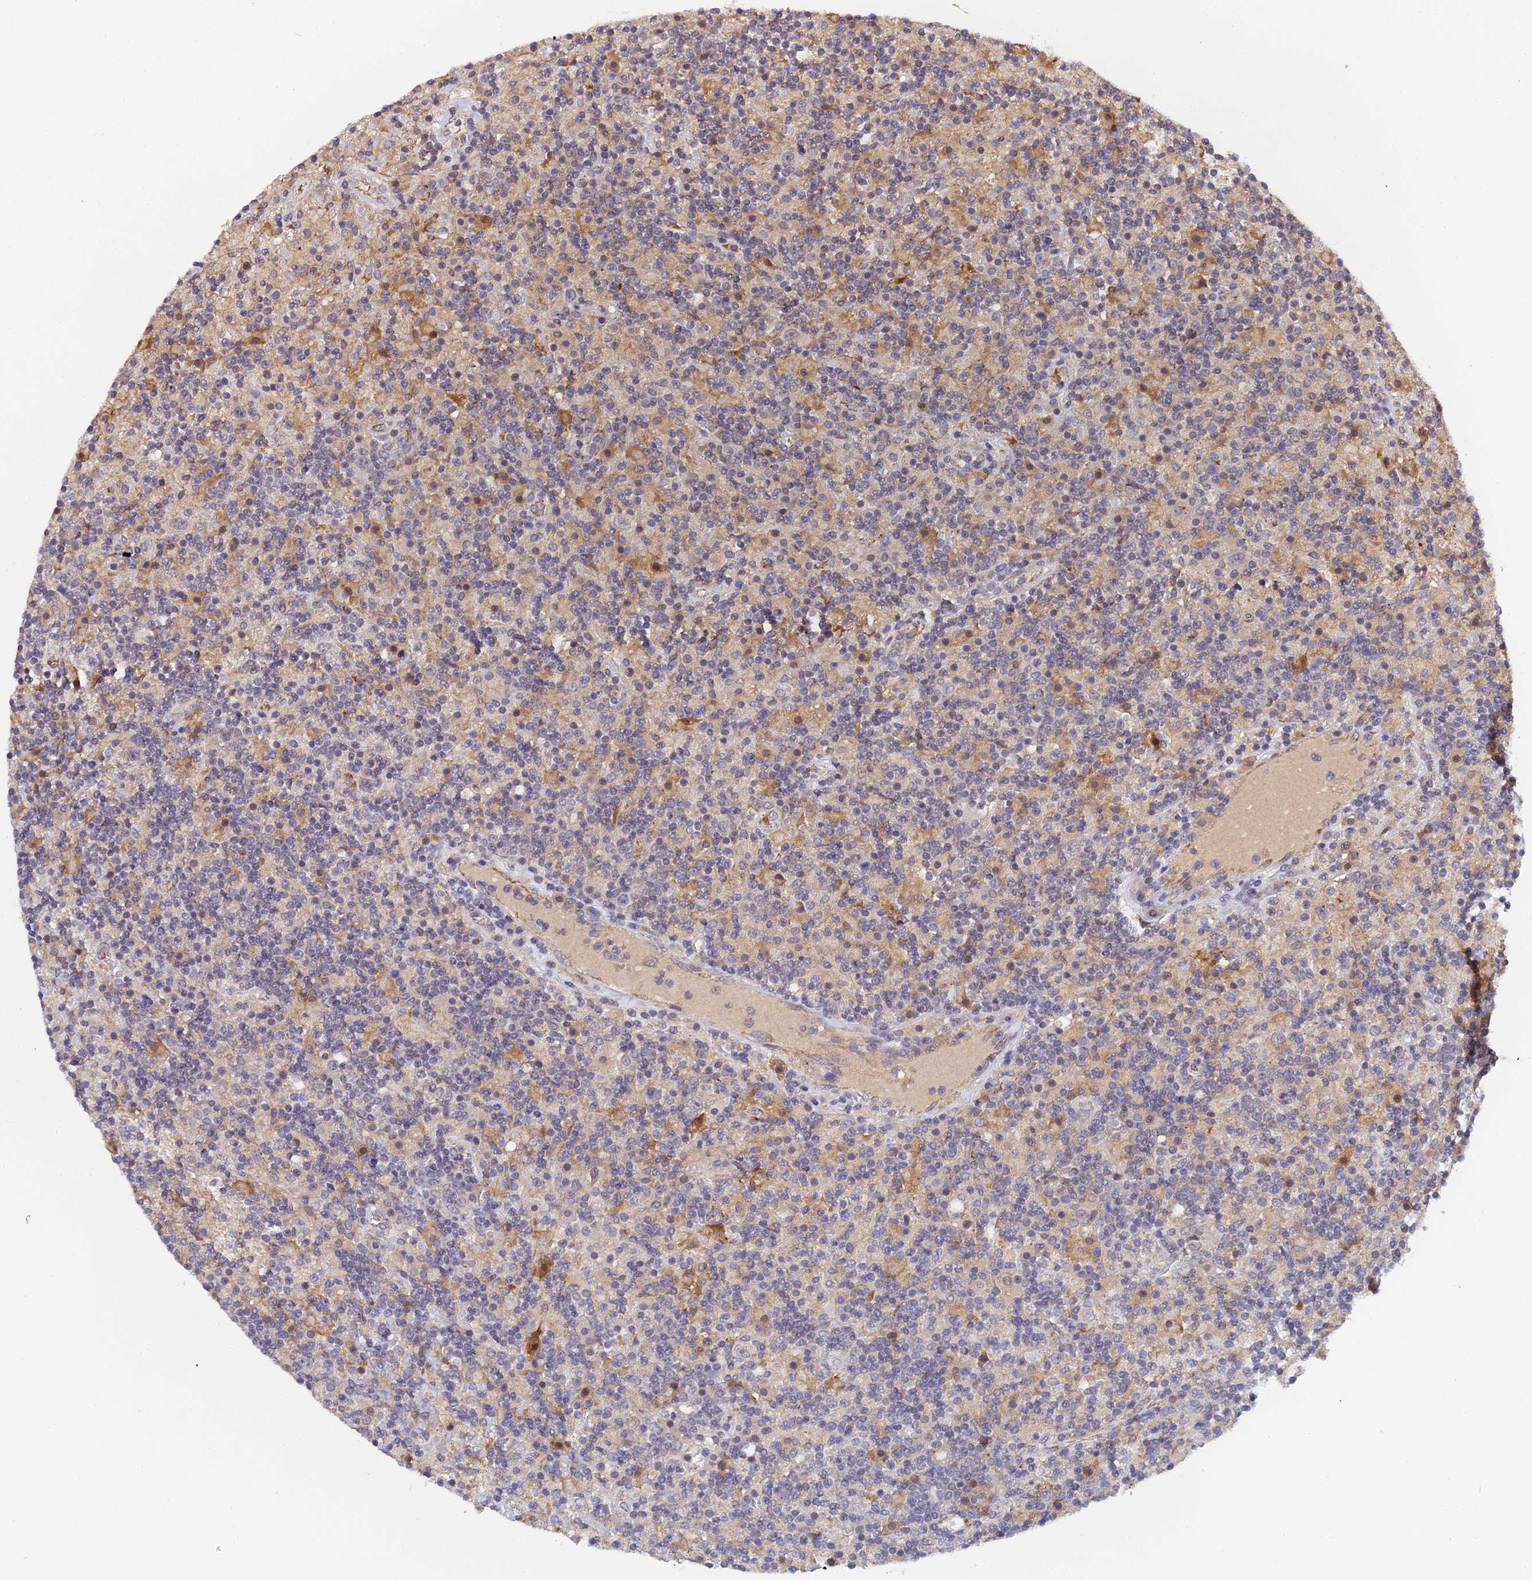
{"staining": {"intensity": "negative", "quantity": "none", "location": "none"}, "tissue": "lymphoma", "cell_type": "Tumor cells", "image_type": "cancer", "snomed": [{"axis": "morphology", "description": "Hodgkin's disease, NOS"}, {"axis": "topography", "description": "Lymph node"}], "caption": "IHC image of neoplastic tissue: lymphoma stained with DAB reveals no significant protein staining in tumor cells.", "gene": "ZBED8", "patient": {"sex": "male", "age": 70}}